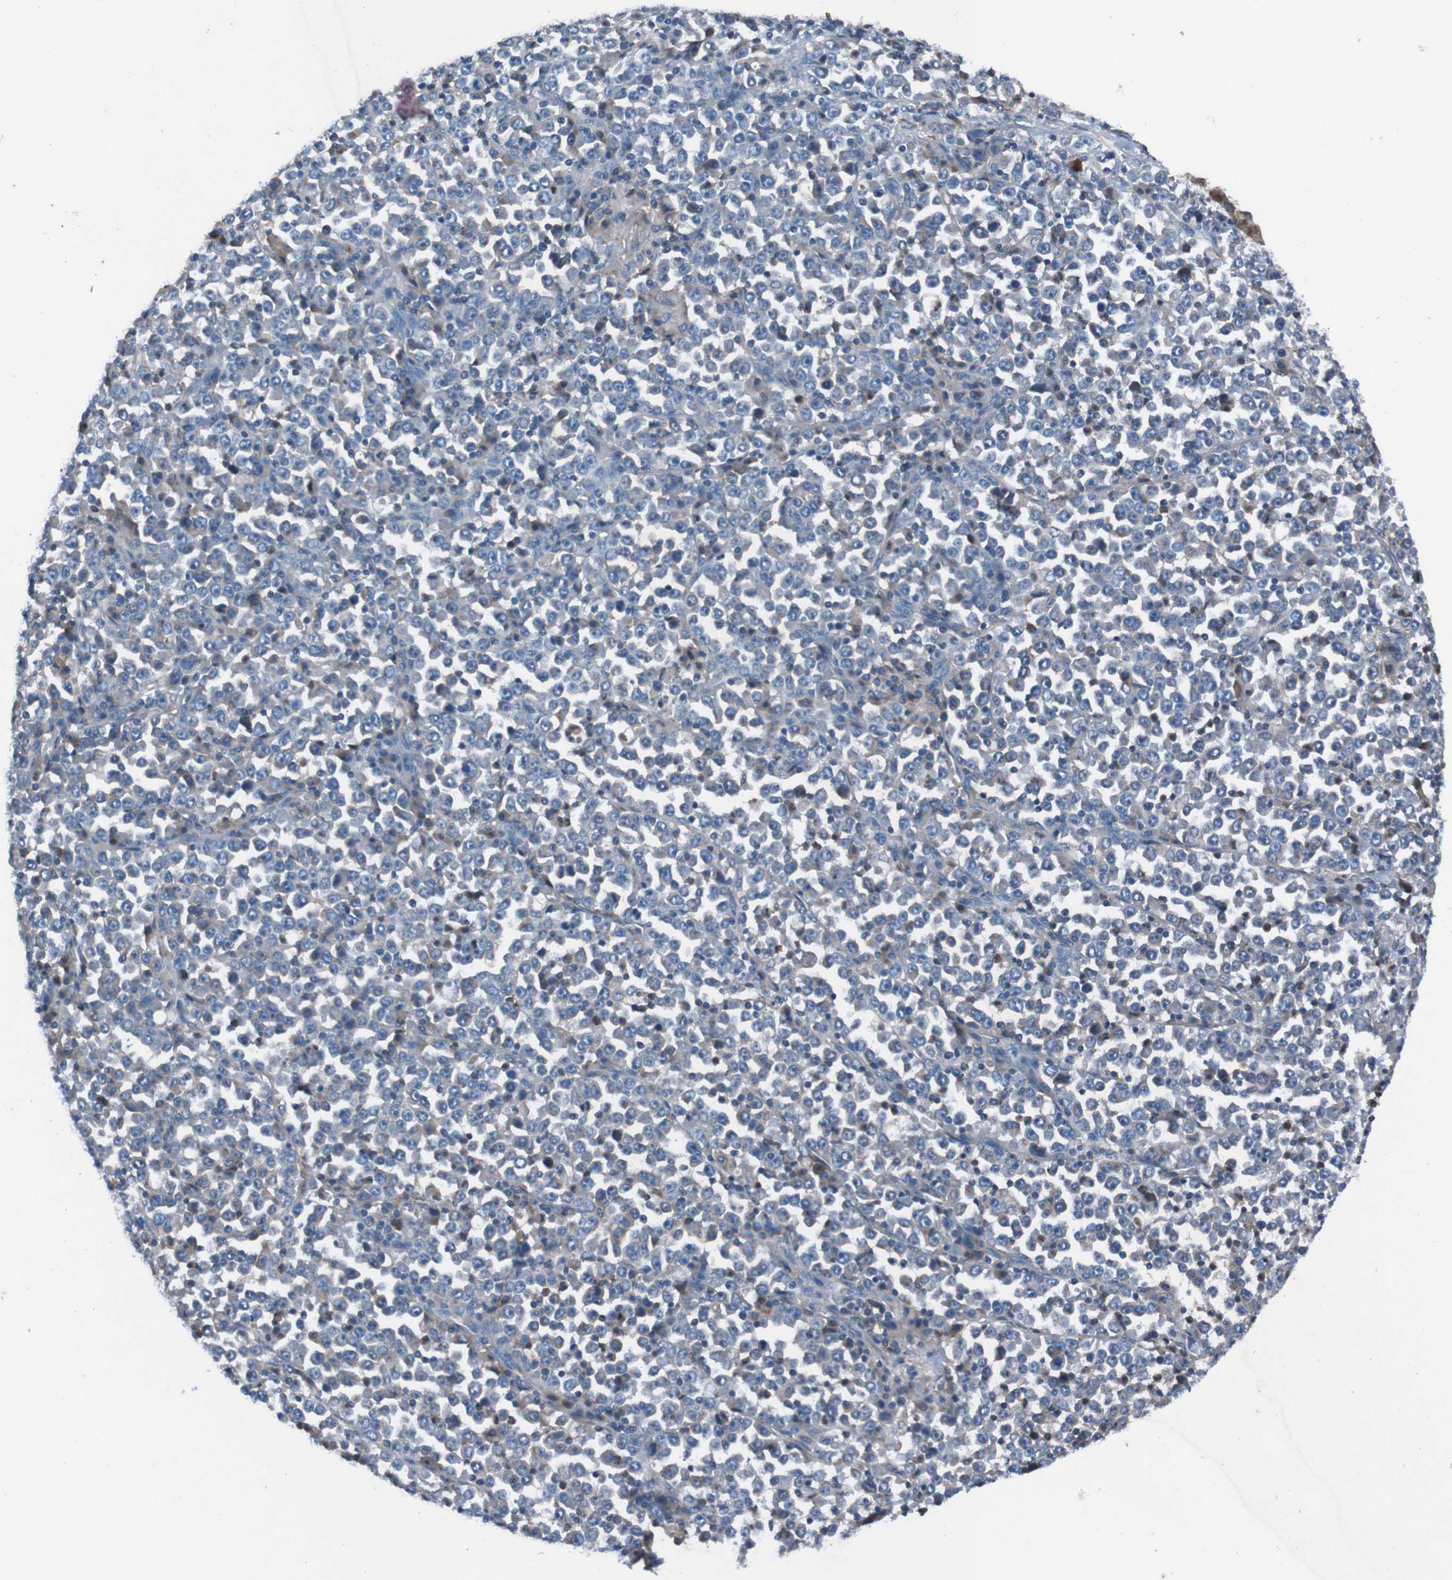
{"staining": {"intensity": "moderate", "quantity": "<25%", "location": "cytoplasmic/membranous"}, "tissue": "stomach cancer", "cell_type": "Tumor cells", "image_type": "cancer", "snomed": [{"axis": "morphology", "description": "Normal tissue, NOS"}, {"axis": "morphology", "description": "Adenocarcinoma, NOS"}, {"axis": "topography", "description": "Stomach, upper"}, {"axis": "topography", "description": "Stomach"}], "caption": "Human stomach adenocarcinoma stained with a protein marker reveals moderate staining in tumor cells.", "gene": "RAB5B", "patient": {"sex": "male", "age": 59}}